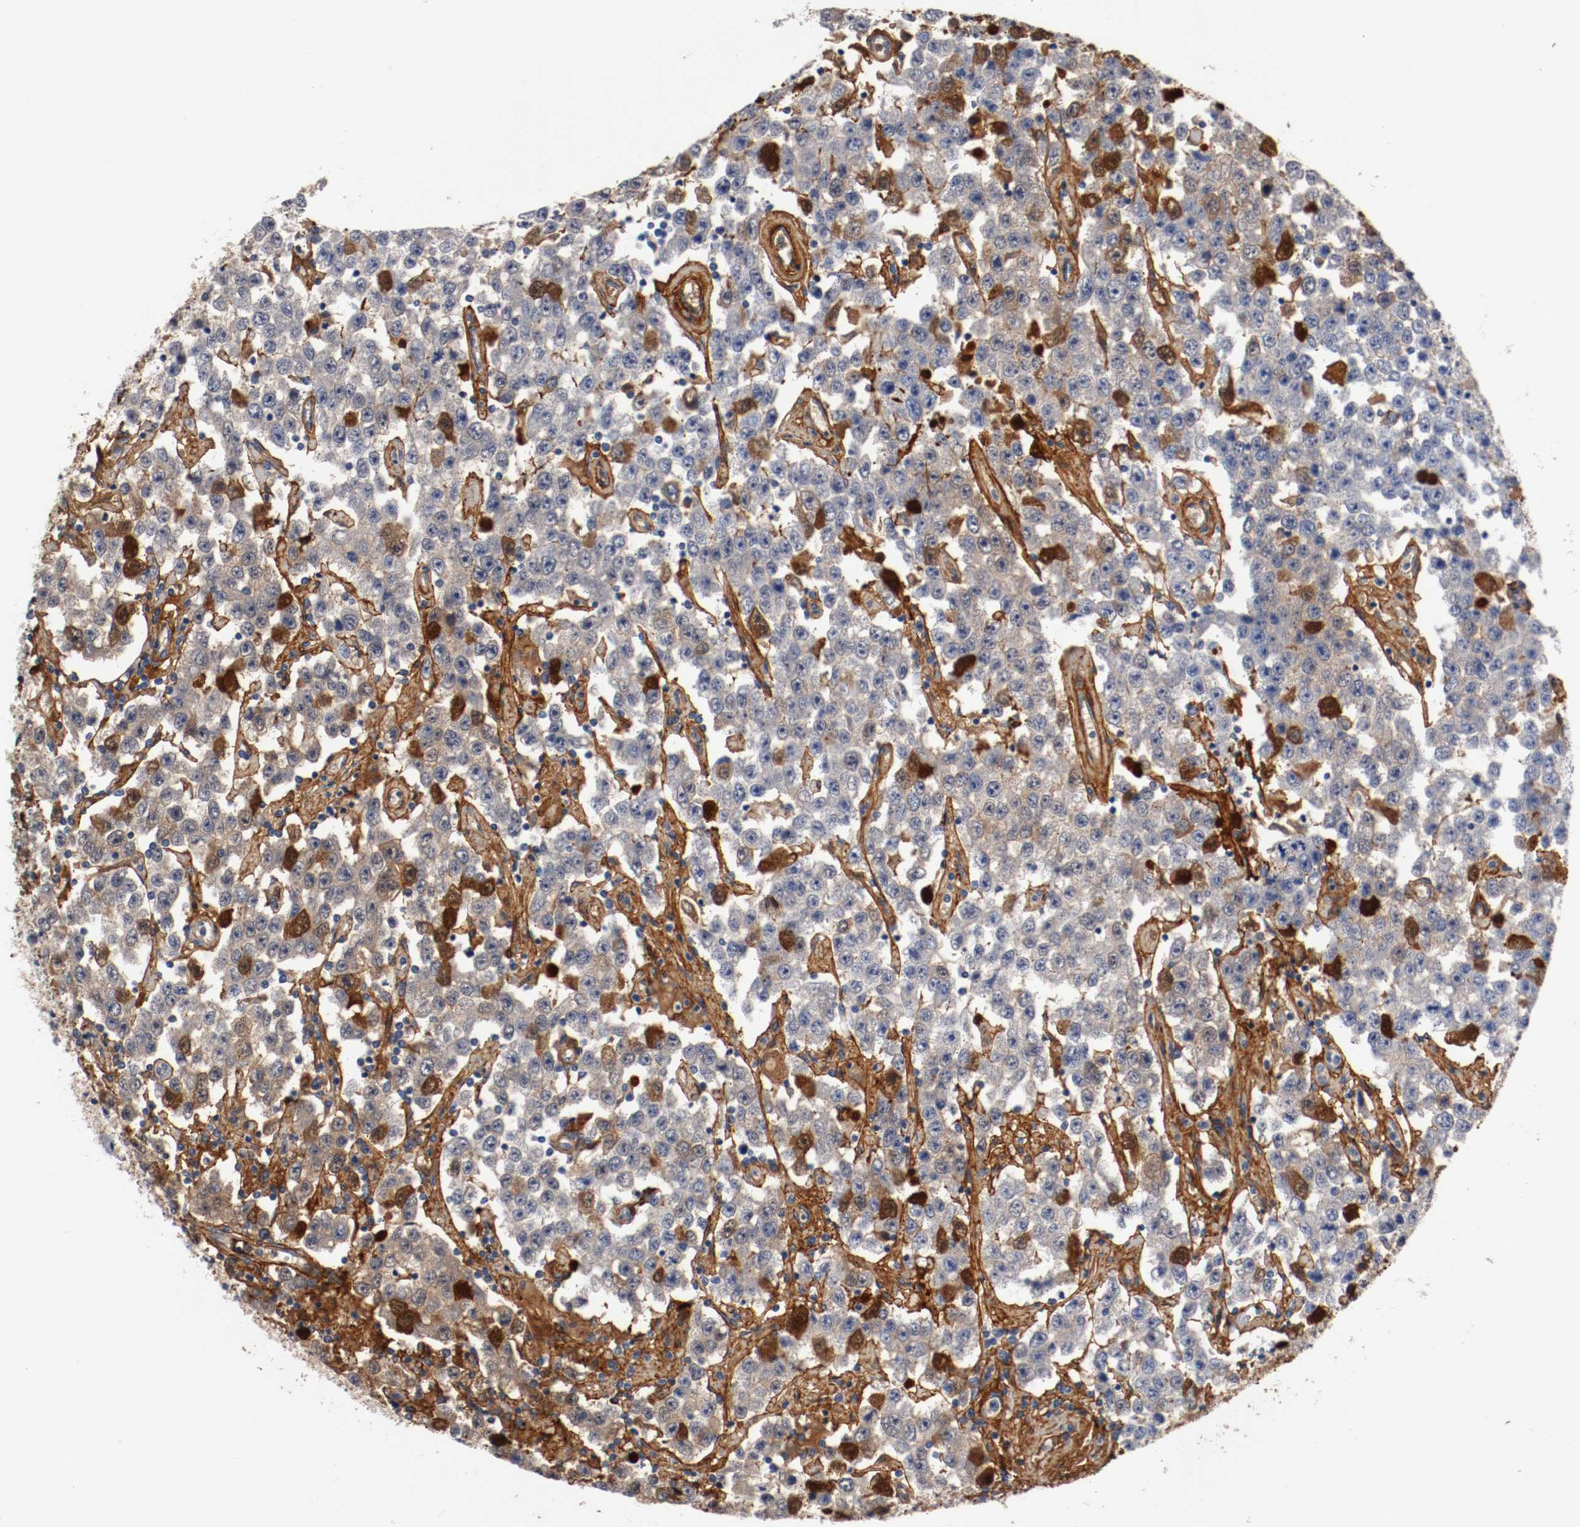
{"staining": {"intensity": "moderate", "quantity": "25%-75%", "location": "cytoplasmic/membranous"}, "tissue": "testis cancer", "cell_type": "Tumor cells", "image_type": "cancer", "snomed": [{"axis": "morphology", "description": "Seminoma, NOS"}, {"axis": "topography", "description": "Testis"}], "caption": "Moderate cytoplasmic/membranous protein positivity is seen in about 25%-75% of tumor cells in seminoma (testis).", "gene": "TNC", "patient": {"sex": "male", "age": 52}}